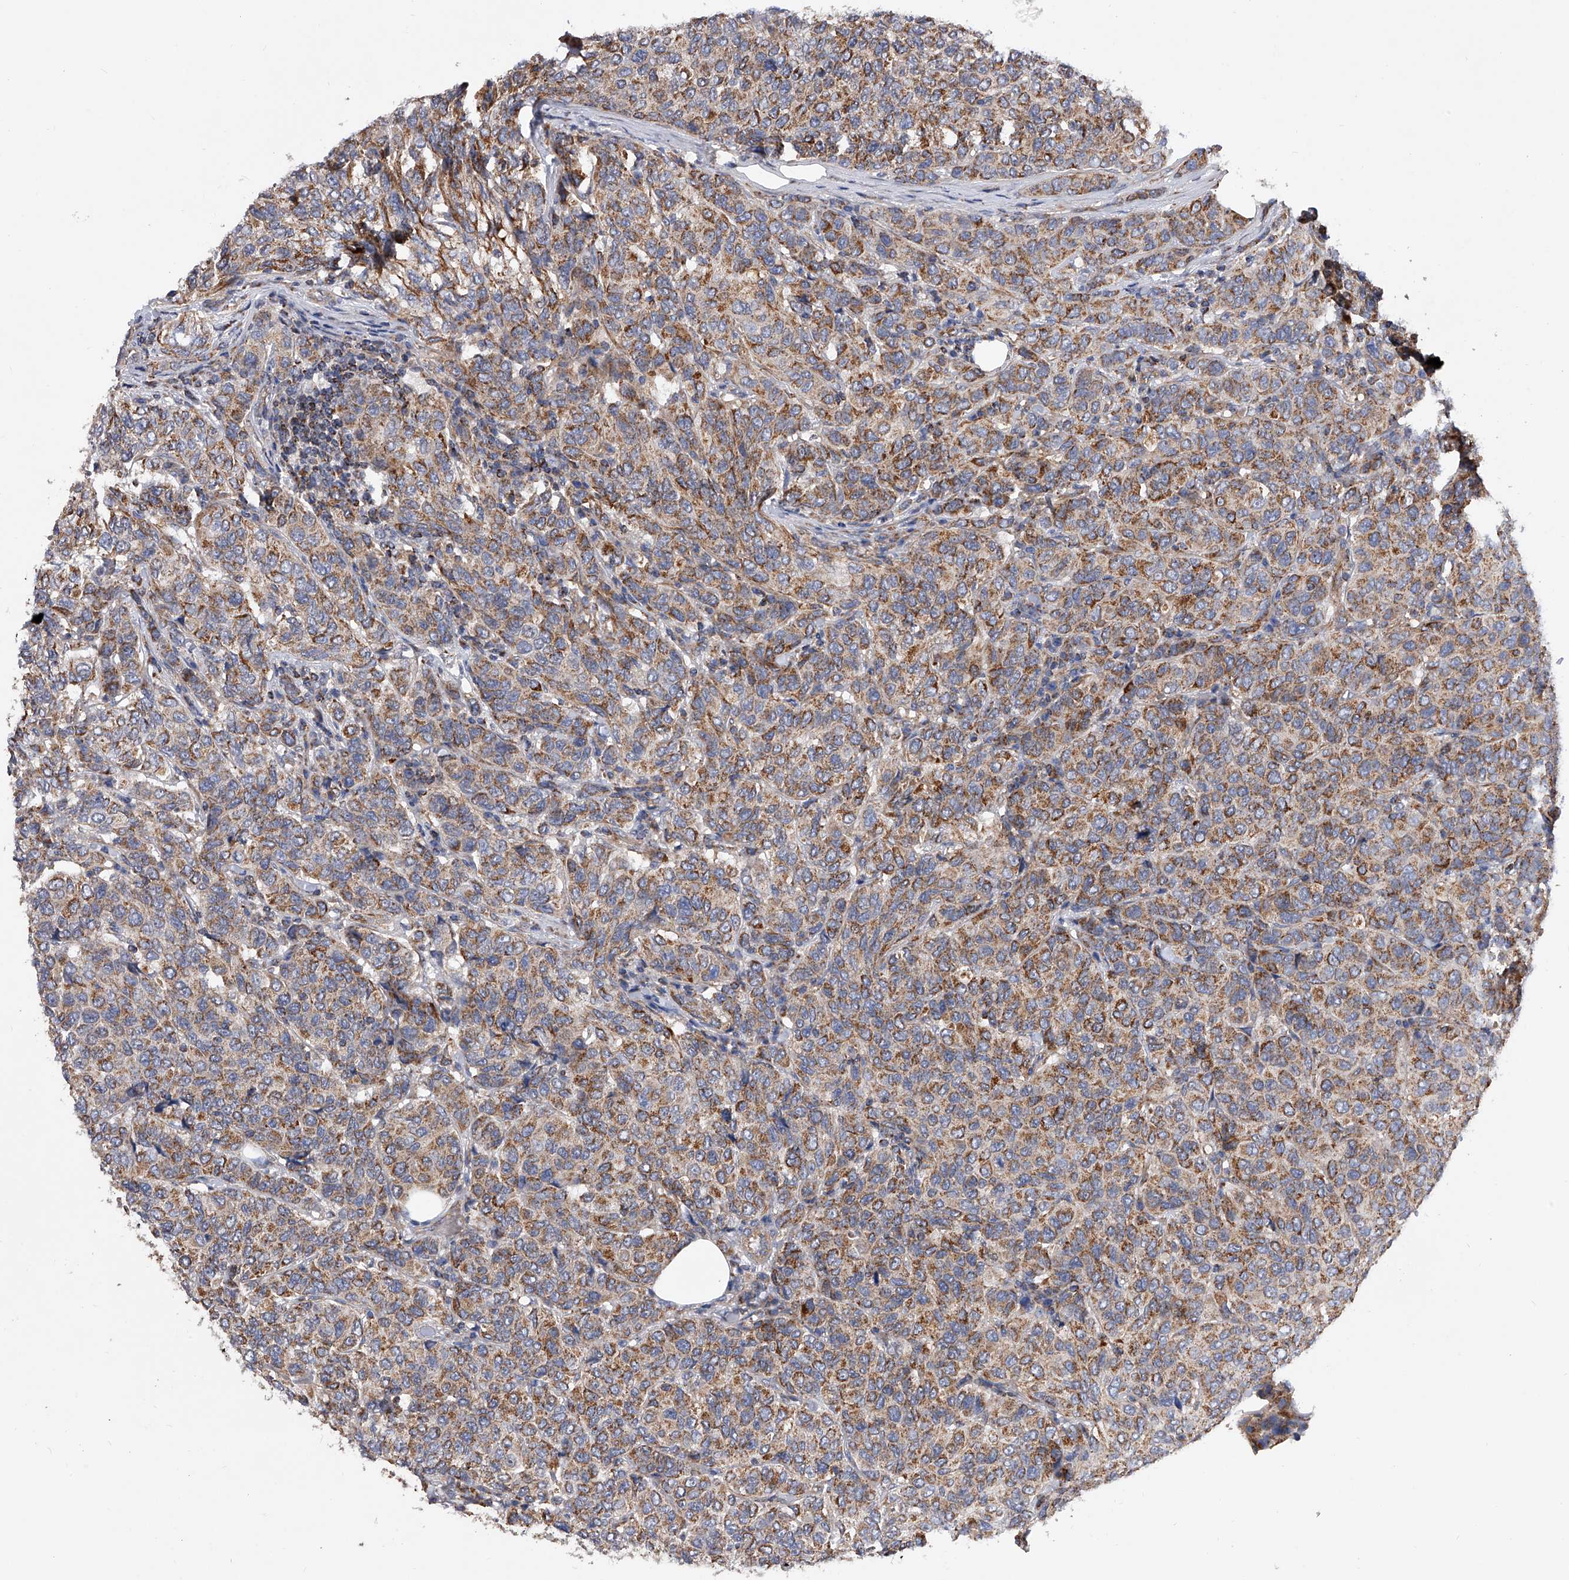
{"staining": {"intensity": "moderate", "quantity": ">75%", "location": "cytoplasmic/membranous"}, "tissue": "breast cancer", "cell_type": "Tumor cells", "image_type": "cancer", "snomed": [{"axis": "morphology", "description": "Duct carcinoma"}, {"axis": "topography", "description": "Breast"}], "caption": "Immunohistochemical staining of human breast cancer (intraductal carcinoma) reveals medium levels of moderate cytoplasmic/membranous protein staining in about >75% of tumor cells. The staining was performed using DAB (3,3'-diaminobenzidine), with brown indicating positive protein expression. Nuclei are stained blue with hematoxylin.", "gene": "PDSS2", "patient": {"sex": "female", "age": 55}}